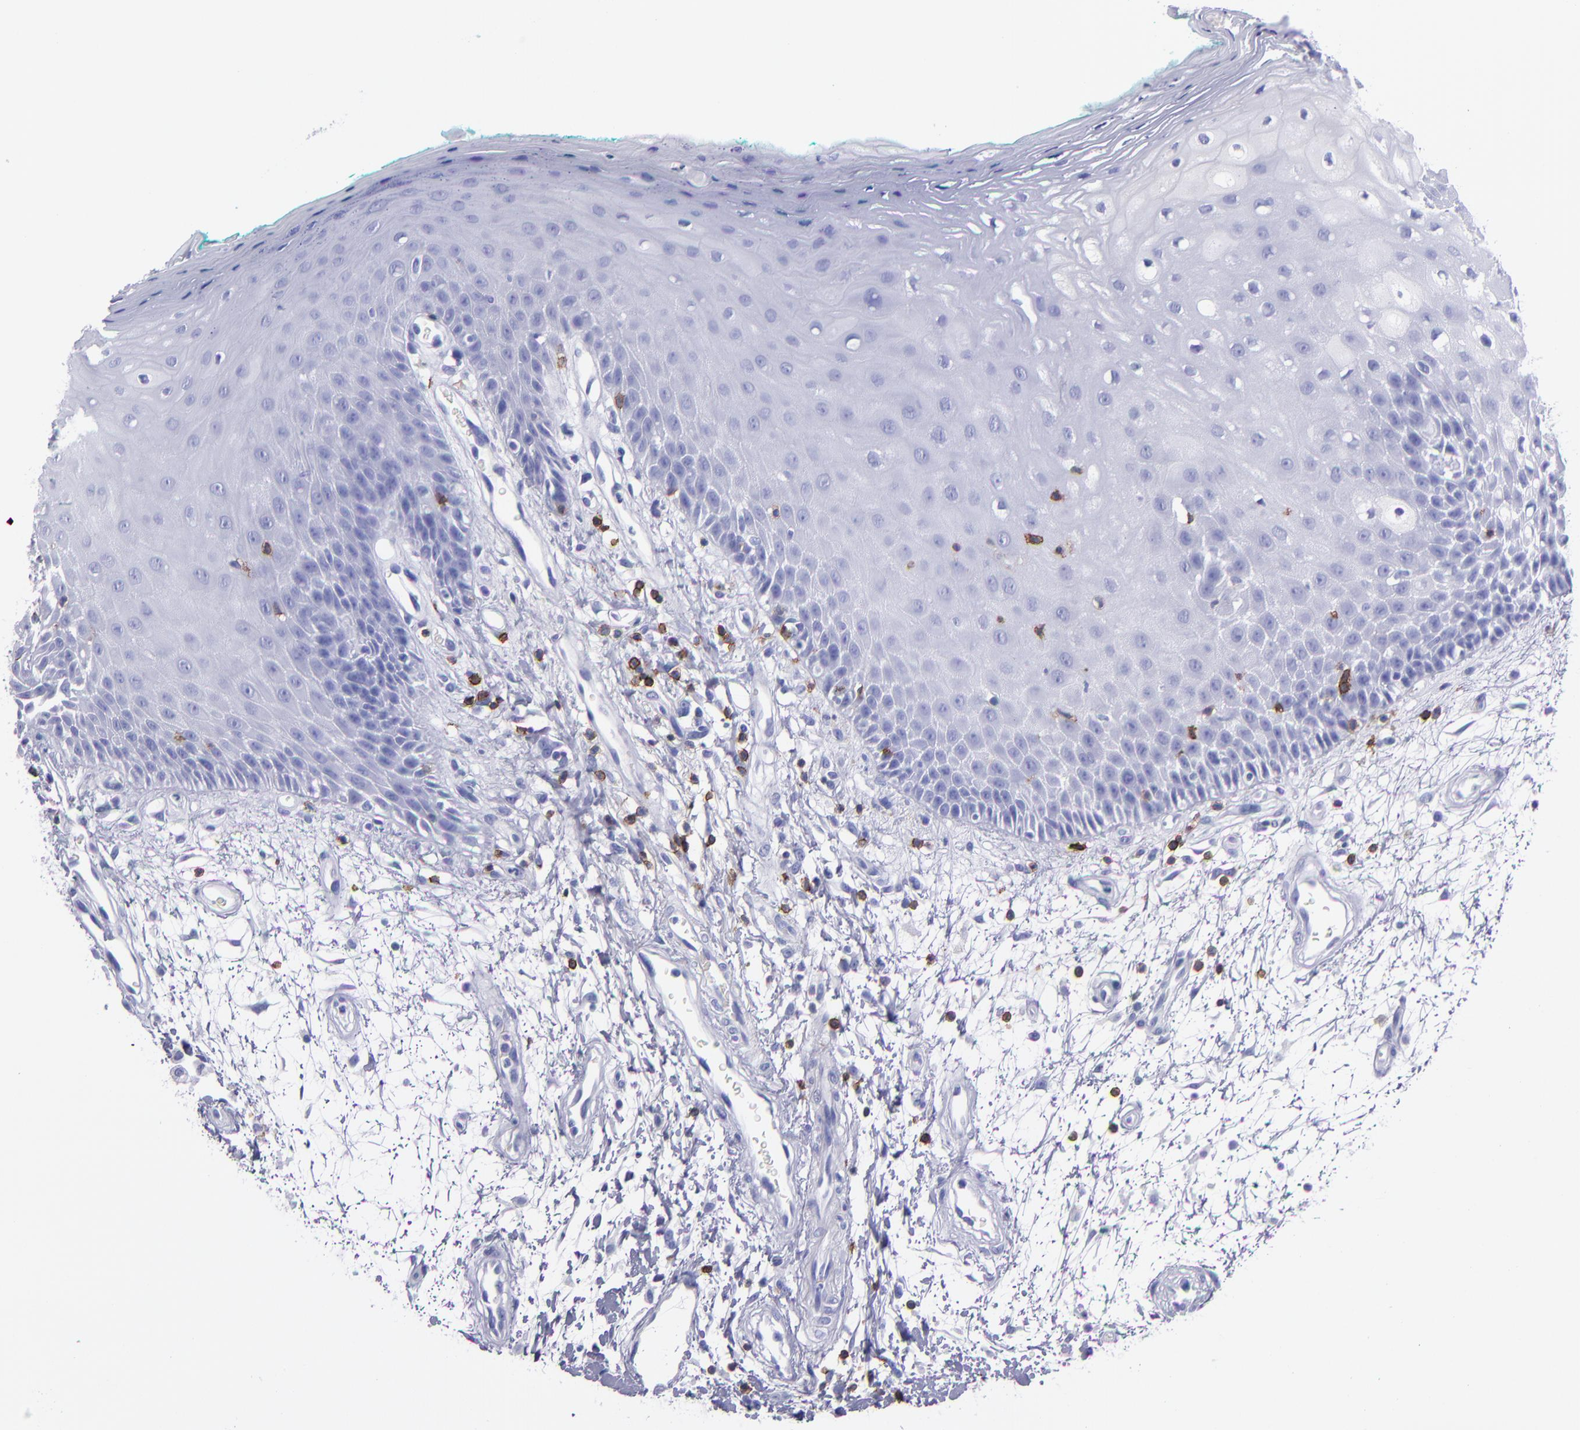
{"staining": {"intensity": "negative", "quantity": "none", "location": "none"}, "tissue": "oral mucosa", "cell_type": "Squamous epithelial cells", "image_type": "normal", "snomed": [{"axis": "morphology", "description": "Normal tissue, NOS"}, {"axis": "morphology", "description": "Squamous cell carcinoma, NOS"}, {"axis": "topography", "description": "Skeletal muscle"}, {"axis": "topography", "description": "Oral tissue"}, {"axis": "topography", "description": "Head-Neck"}], "caption": "This is an immunohistochemistry (IHC) image of normal oral mucosa. There is no positivity in squamous epithelial cells.", "gene": "CD6", "patient": {"sex": "female", "age": 84}}